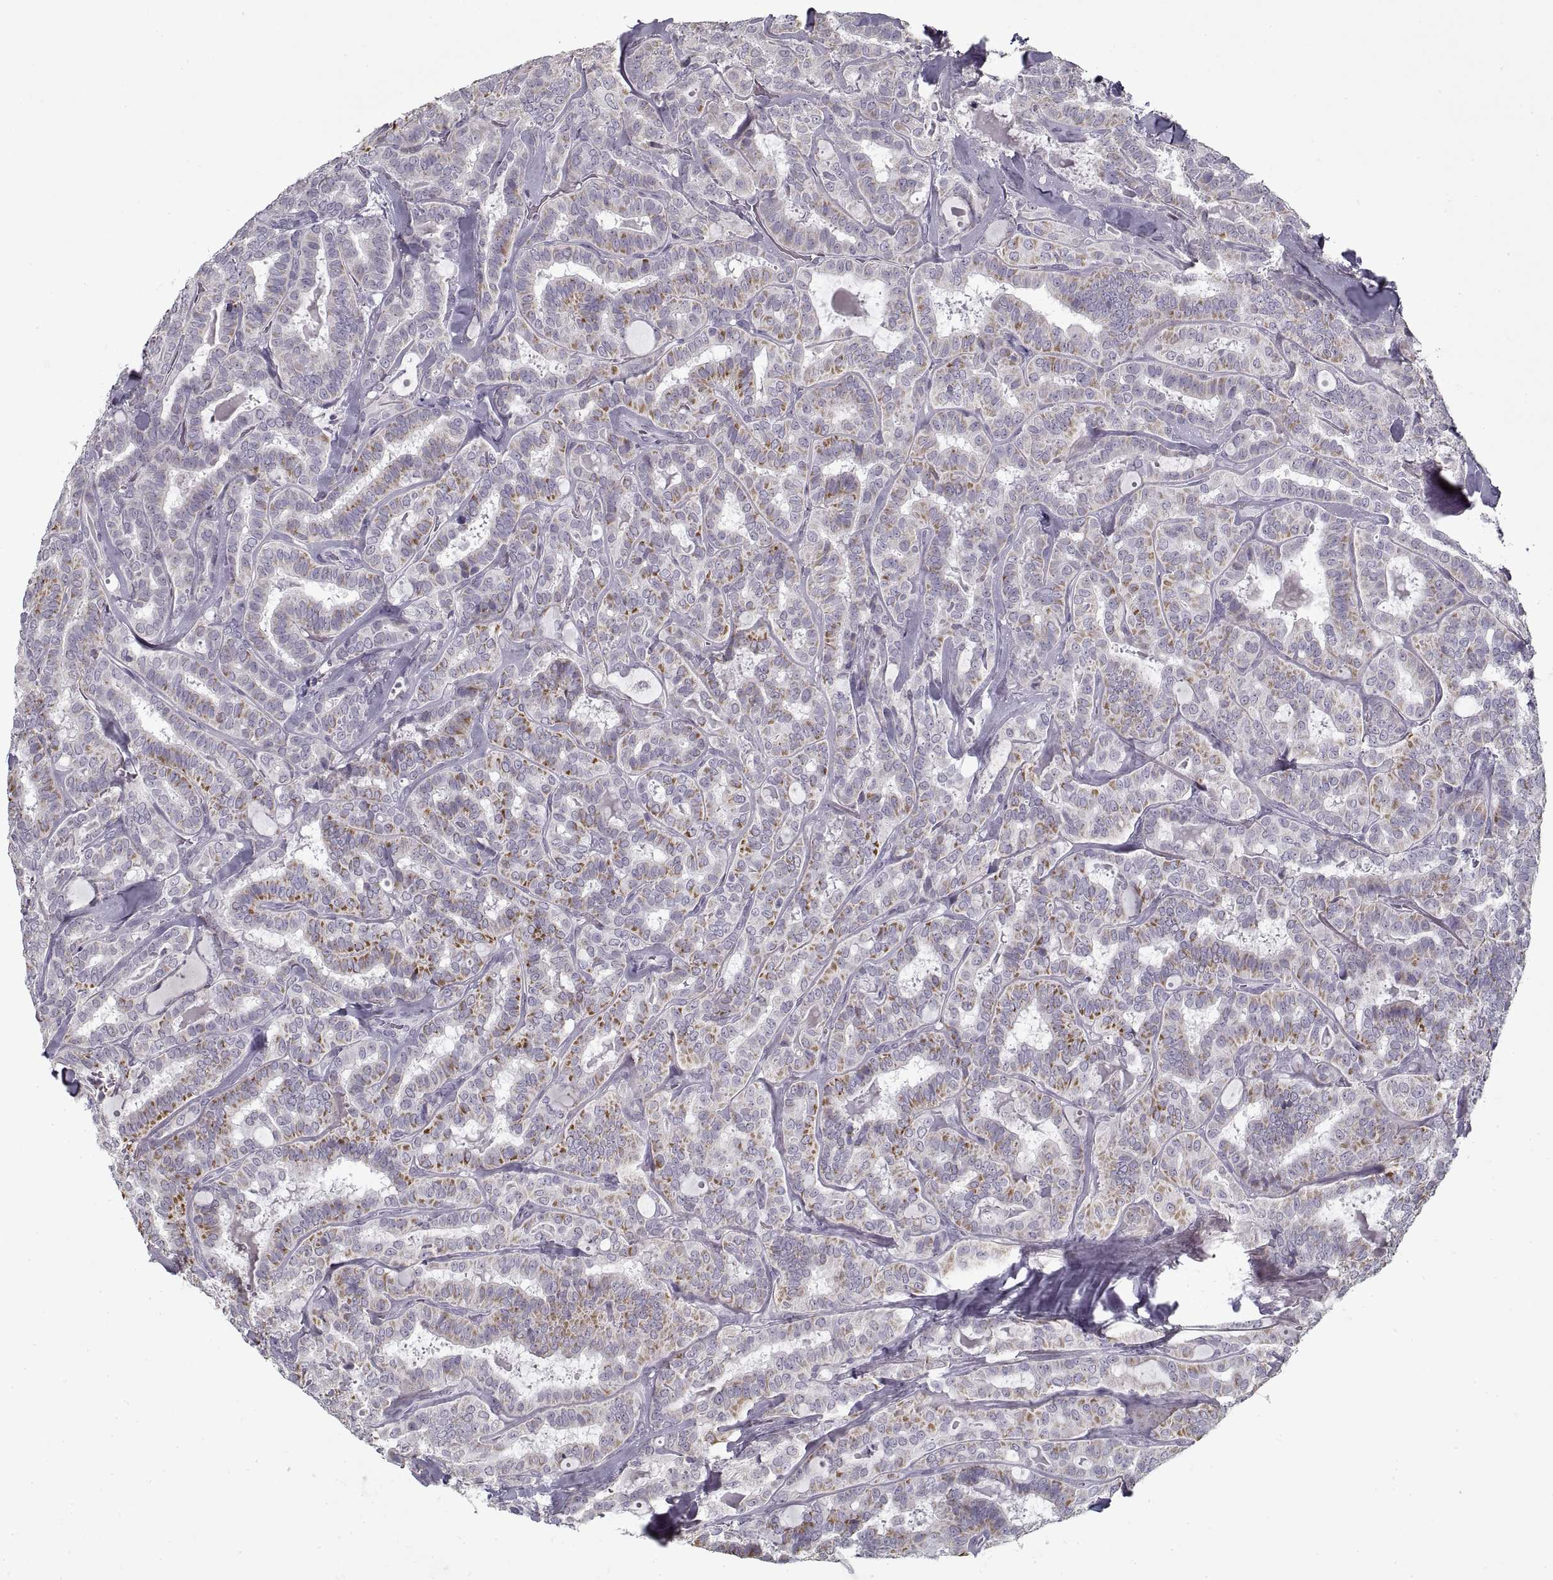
{"staining": {"intensity": "moderate", "quantity": "<25%", "location": "cytoplasmic/membranous"}, "tissue": "thyroid cancer", "cell_type": "Tumor cells", "image_type": "cancer", "snomed": [{"axis": "morphology", "description": "Papillary adenocarcinoma, NOS"}, {"axis": "topography", "description": "Thyroid gland"}], "caption": "The micrograph shows a brown stain indicating the presence of a protein in the cytoplasmic/membranous of tumor cells in thyroid cancer (papillary adenocarcinoma). The protein is shown in brown color, while the nuclei are stained blue.", "gene": "GAD2", "patient": {"sex": "female", "age": 39}}